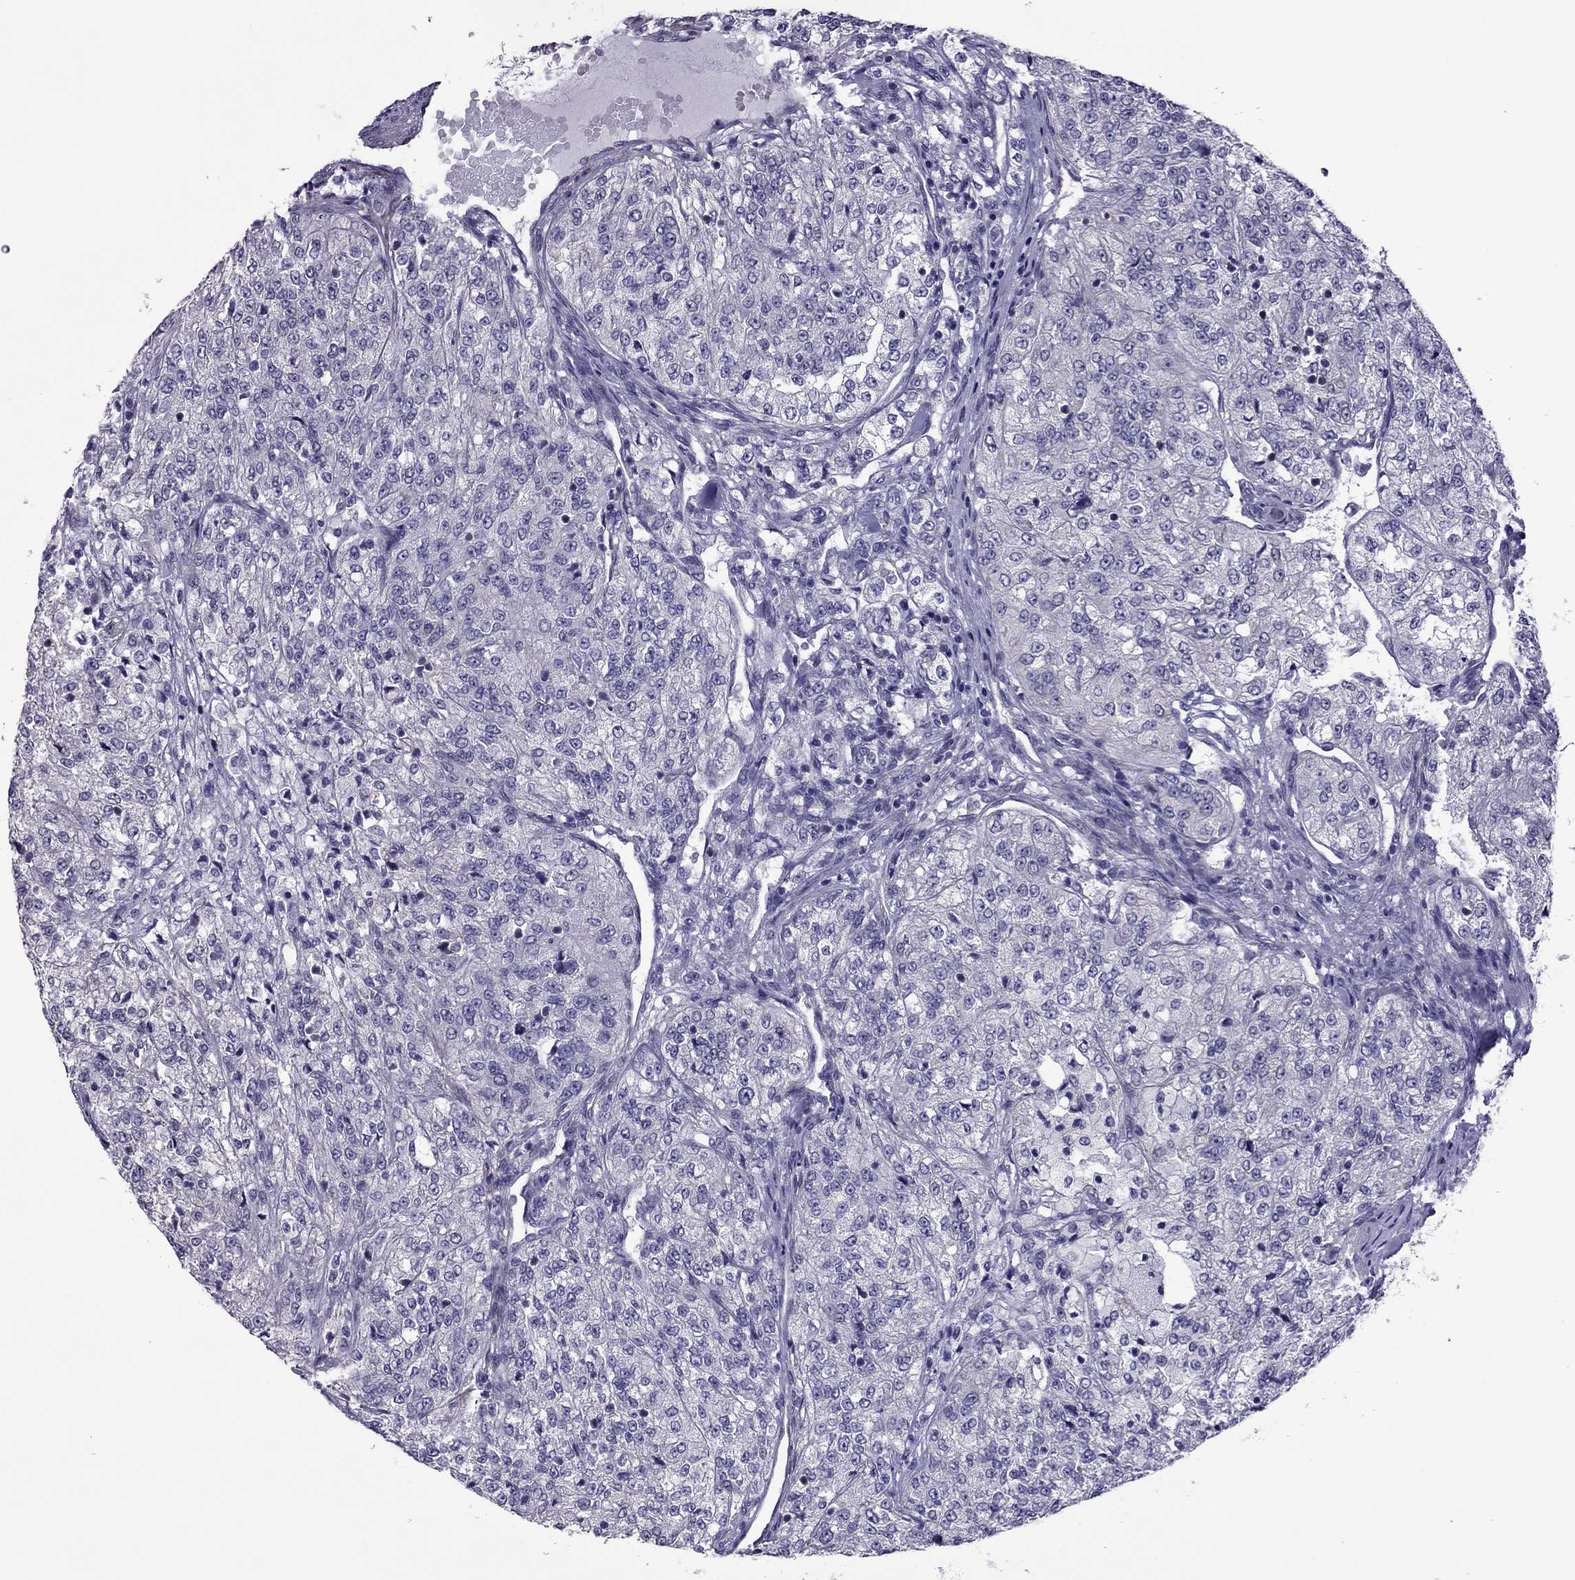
{"staining": {"intensity": "negative", "quantity": "none", "location": "none"}, "tissue": "renal cancer", "cell_type": "Tumor cells", "image_type": "cancer", "snomed": [{"axis": "morphology", "description": "Adenocarcinoma, NOS"}, {"axis": "topography", "description": "Kidney"}], "caption": "Immunohistochemistry histopathology image of renal cancer (adenocarcinoma) stained for a protein (brown), which reveals no staining in tumor cells. (DAB immunohistochemistry (IHC) with hematoxylin counter stain).", "gene": "SLC16A8", "patient": {"sex": "female", "age": 63}}